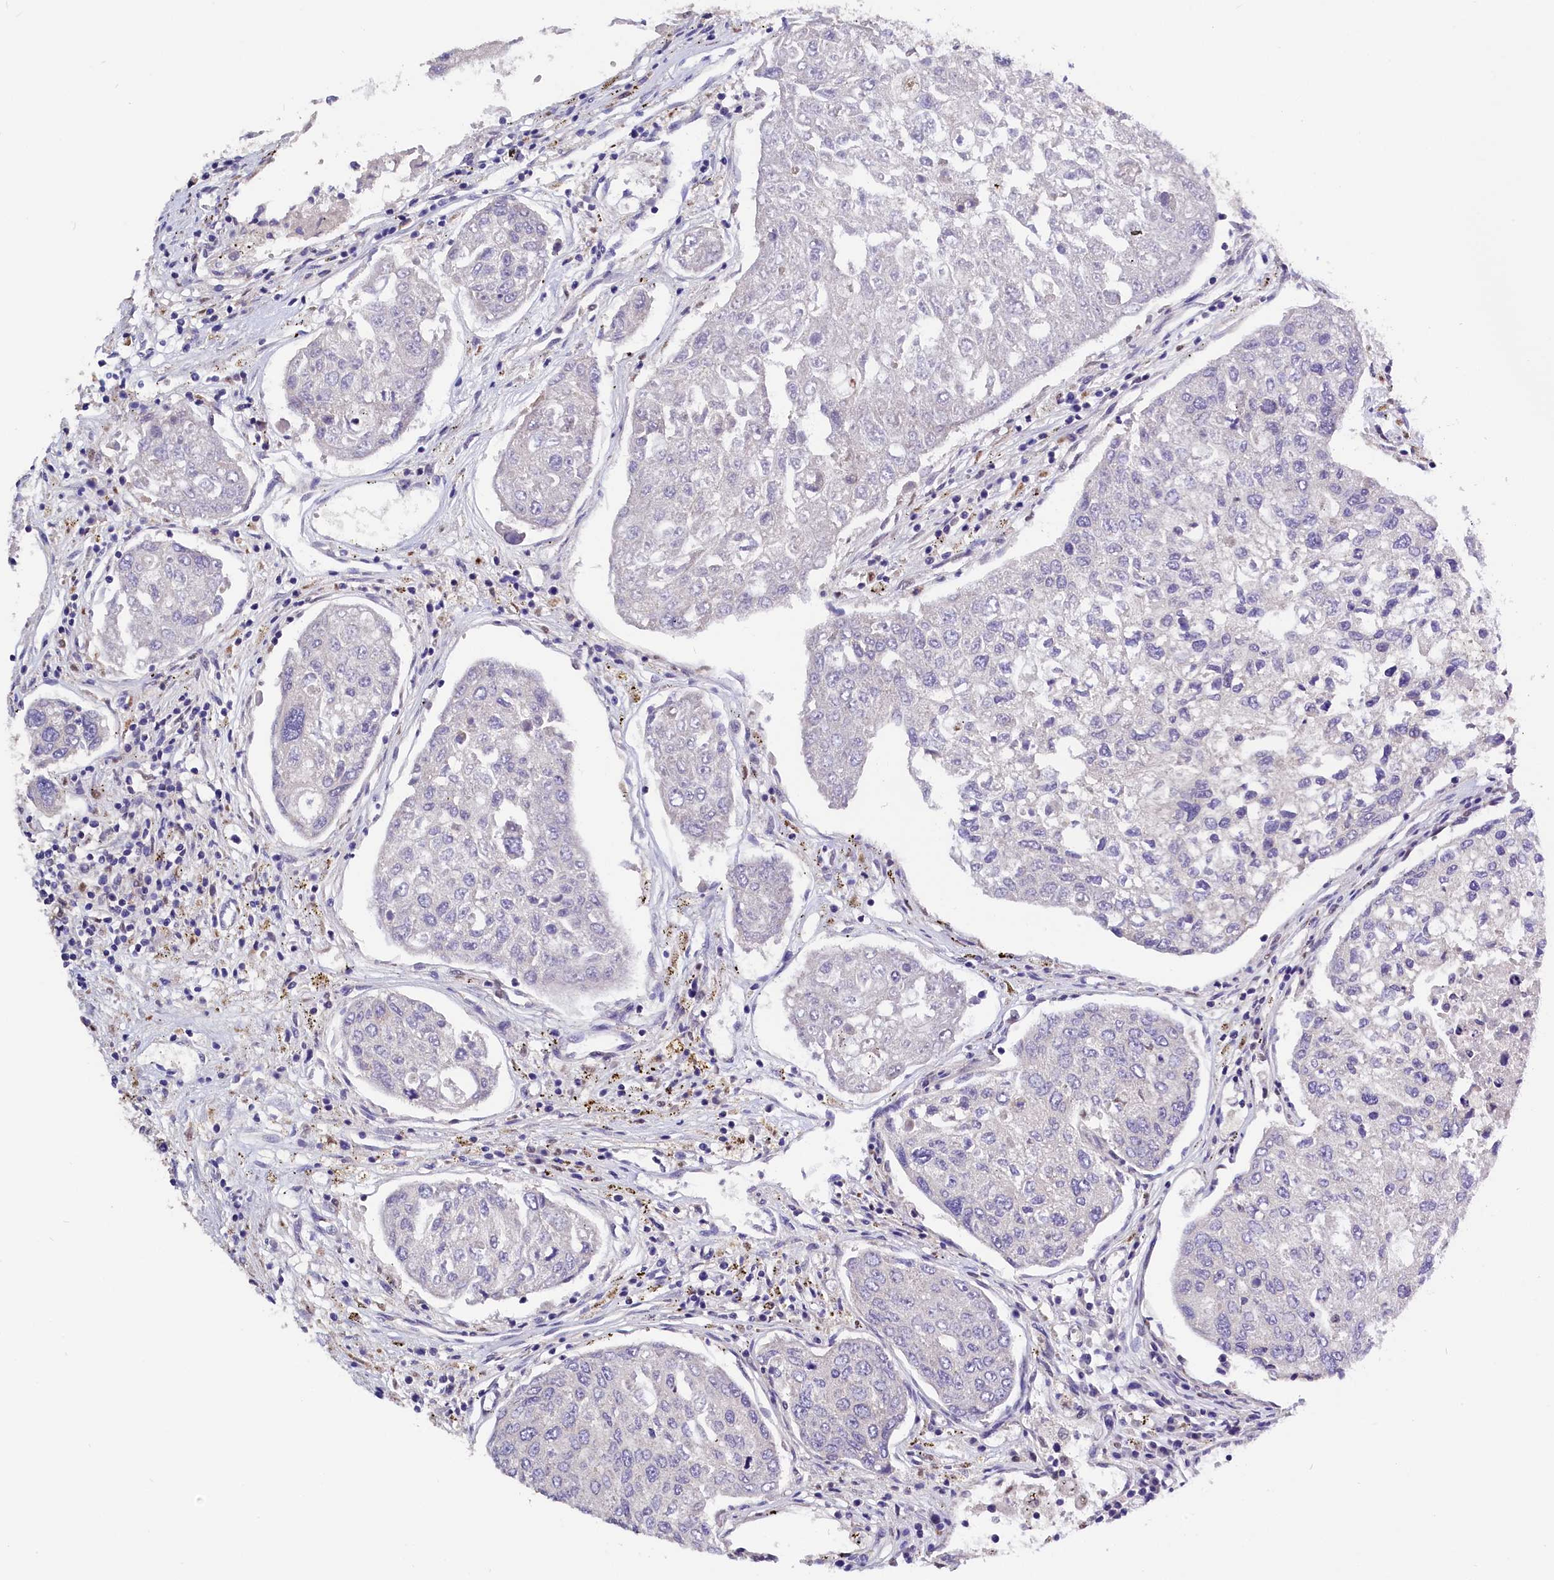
{"staining": {"intensity": "negative", "quantity": "none", "location": "none"}, "tissue": "urothelial cancer", "cell_type": "Tumor cells", "image_type": "cancer", "snomed": [{"axis": "morphology", "description": "Urothelial carcinoma, High grade"}, {"axis": "topography", "description": "Lymph node"}, {"axis": "topography", "description": "Urinary bladder"}], "caption": "Urothelial cancer was stained to show a protein in brown. There is no significant staining in tumor cells.", "gene": "BTBD9", "patient": {"sex": "male", "age": 51}}